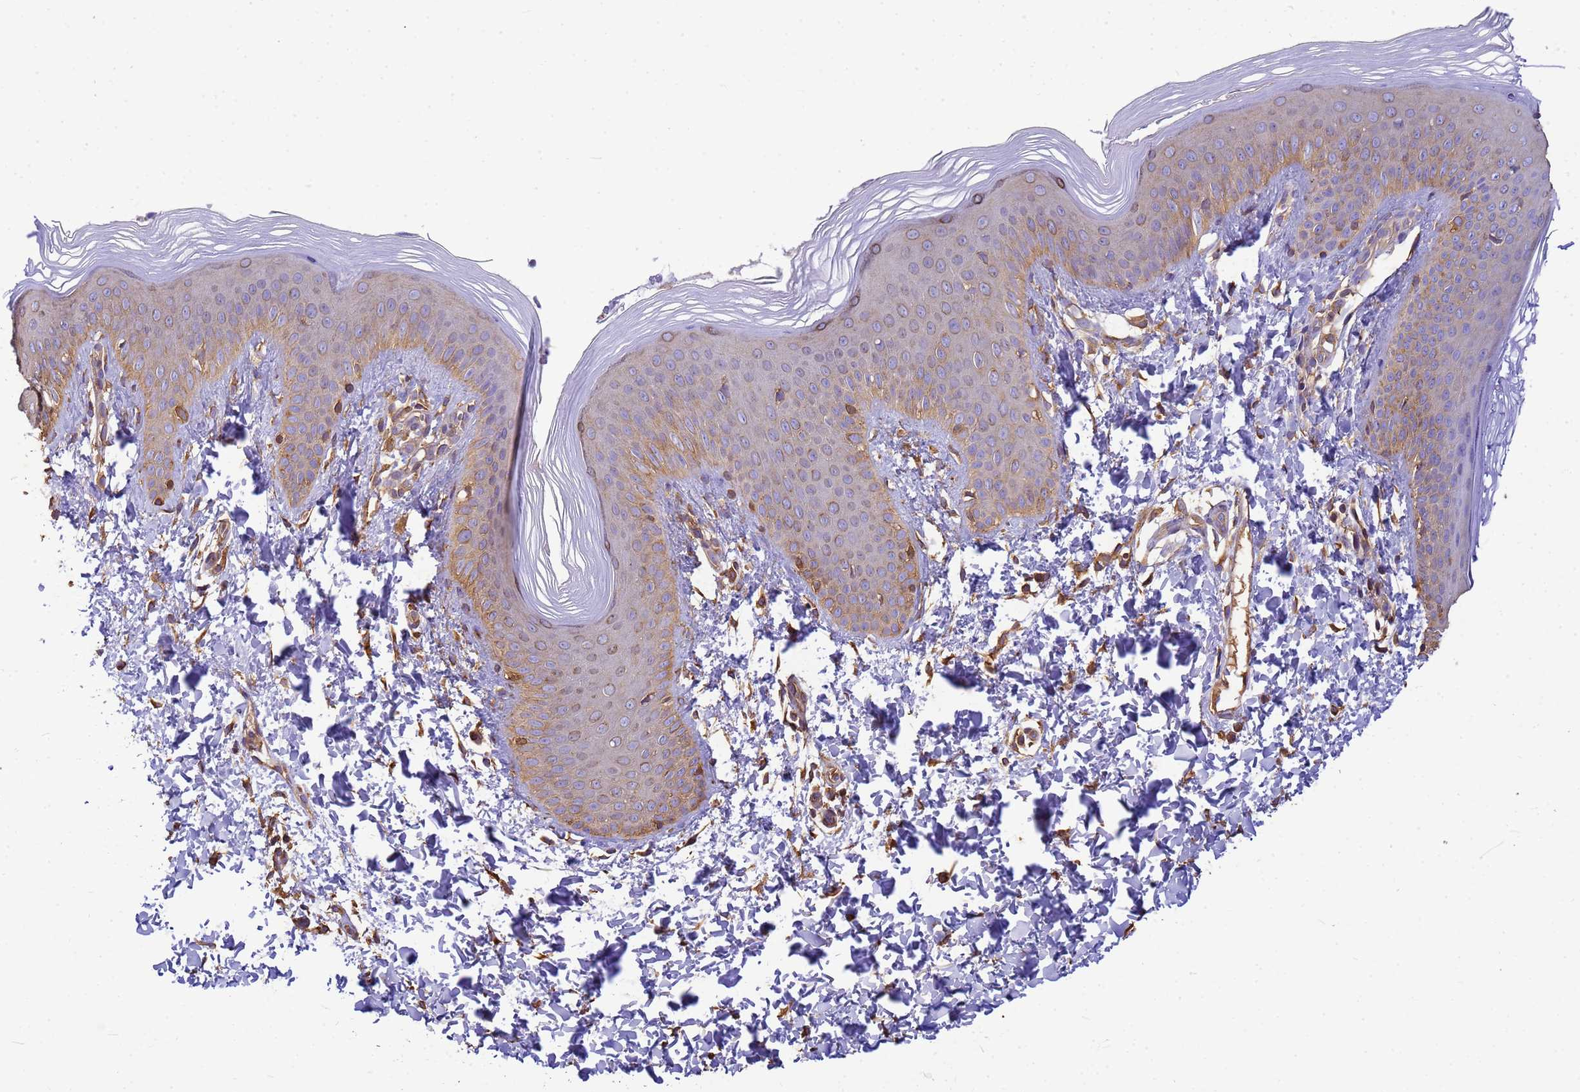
{"staining": {"intensity": "moderate", "quantity": "25%-75%", "location": "cytoplasmic/membranous"}, "tissue": "skin", "cell_type": "Epidermal cells", "image_type": "normal", "snomed": [{"axis": "morphology", "description": "Normal tissue, NOS"}, {"axis": "morphology", "description": "Inflammation, NOS"}, {"axis": "topography", "description": "Soft tissue"}, {"axis": "topography", "description": "Anal"}], "caption": "Immunohistochemistry (IHC) (DAB) staining of benign human skin exhibits moderate cytoplasmic/membranous protein staining in about 25%-75% of epidermal cells.", "gene": "ENSG00000198211", "patient": {"sex": "female", "age": 15}}